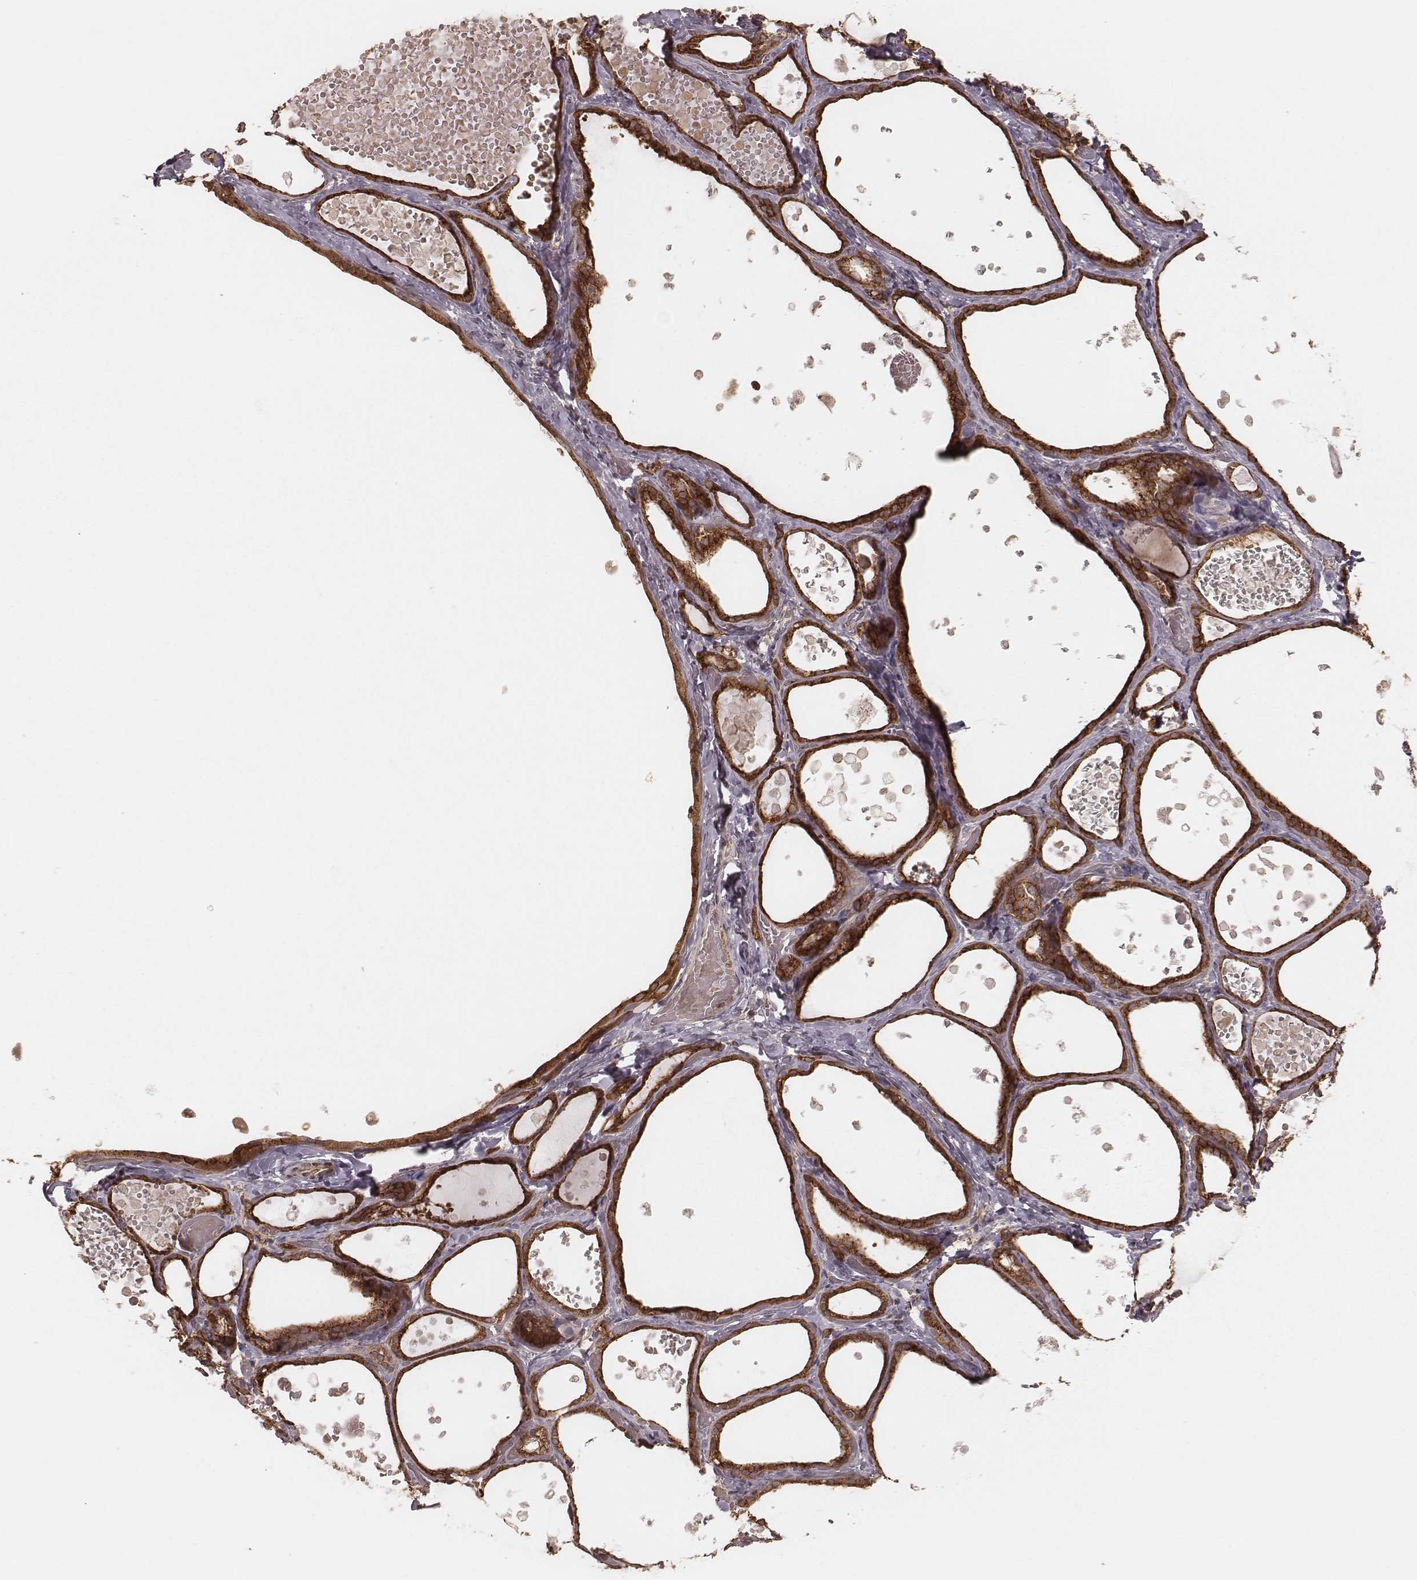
{"staining": {"intensity": "strong", "quantity": ">75%", "location": "cytoplasmic/membranous"}, "tissue": "thyroid gland", "cell_type": "Glandular cells", "image_type": "normal", "snomed": [{"axis": "morphology", "description": "Normal tissue, NOS"}, {"axis": "topography", "description": "Thyroid gland"}], "caption": "Benign thyroid gland was stained to show a protein in brown. There is high levels of strong cytoplasmic/membranous expression in about >75% of glandular cells. (DAB (3,3'-diaminobenzidine) = brown stain, brightfield microscopy at high magnification).", "gene": "MYO19", "patient": {"sex": "female", "age": 56}}